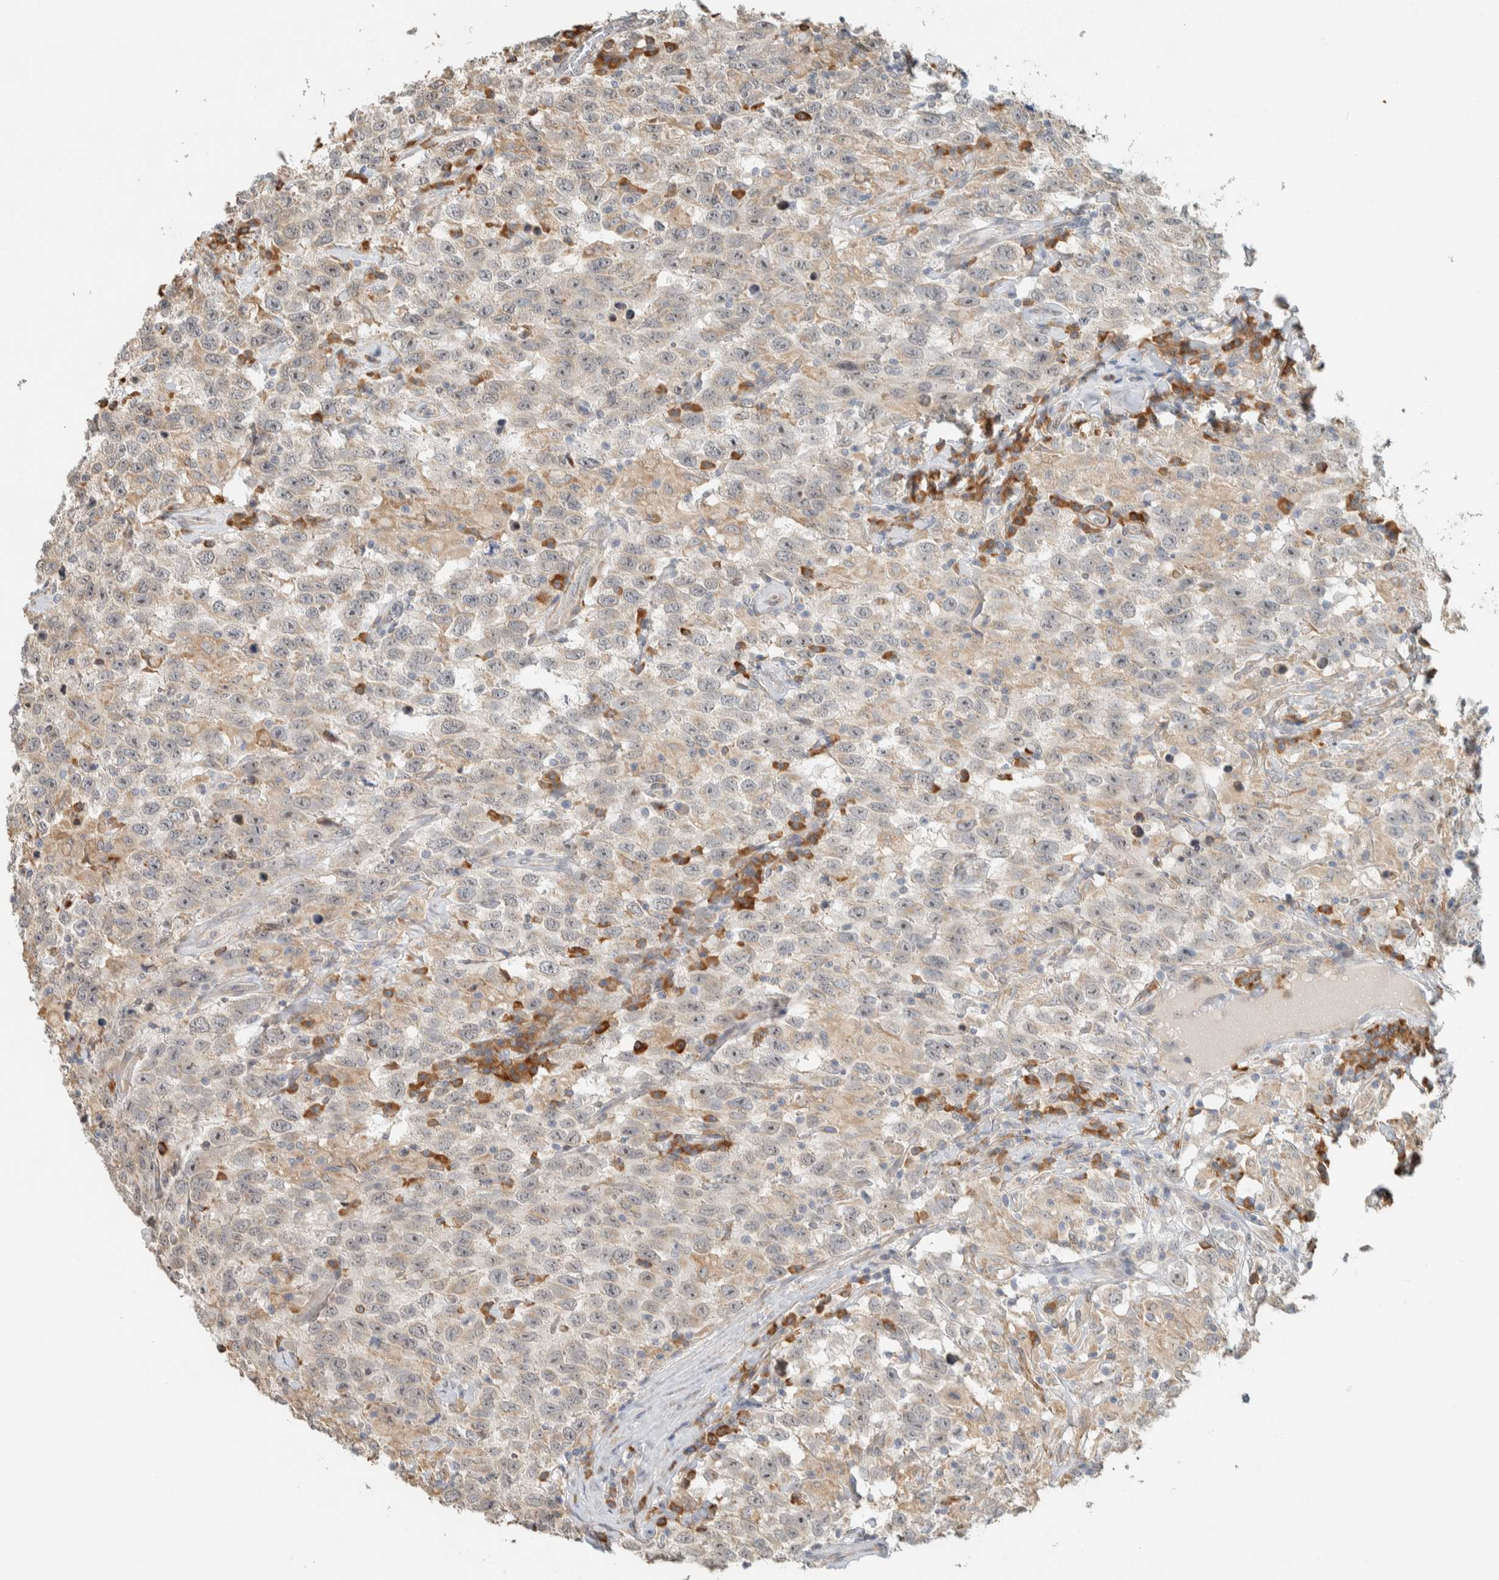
{"staining": {"intensity": "weak", "quantity": "<25%", "location": "cytoplasmic/membranous"}, "tissue": "testis cancer", "cell_type": "Tumor cells", "image_type": "cancer", "snomed": [{"axis": "morphology", "description": "Seminoma, NOS"}, {"axis": "topography", "description": "Testis"}], "caption": "This image is of testis seminoma stained with immunohistochemistry (IHC) to label a protein in brown with the nuclei are counter-stained blue. There is no expression in tumor cells. (DAB (3,3'-diaminobenzidine) IHC visualized using brightfield microscopy, high magnification).", "gene": "KLHL40", "patient": {"sex": "male", "age": 41}}